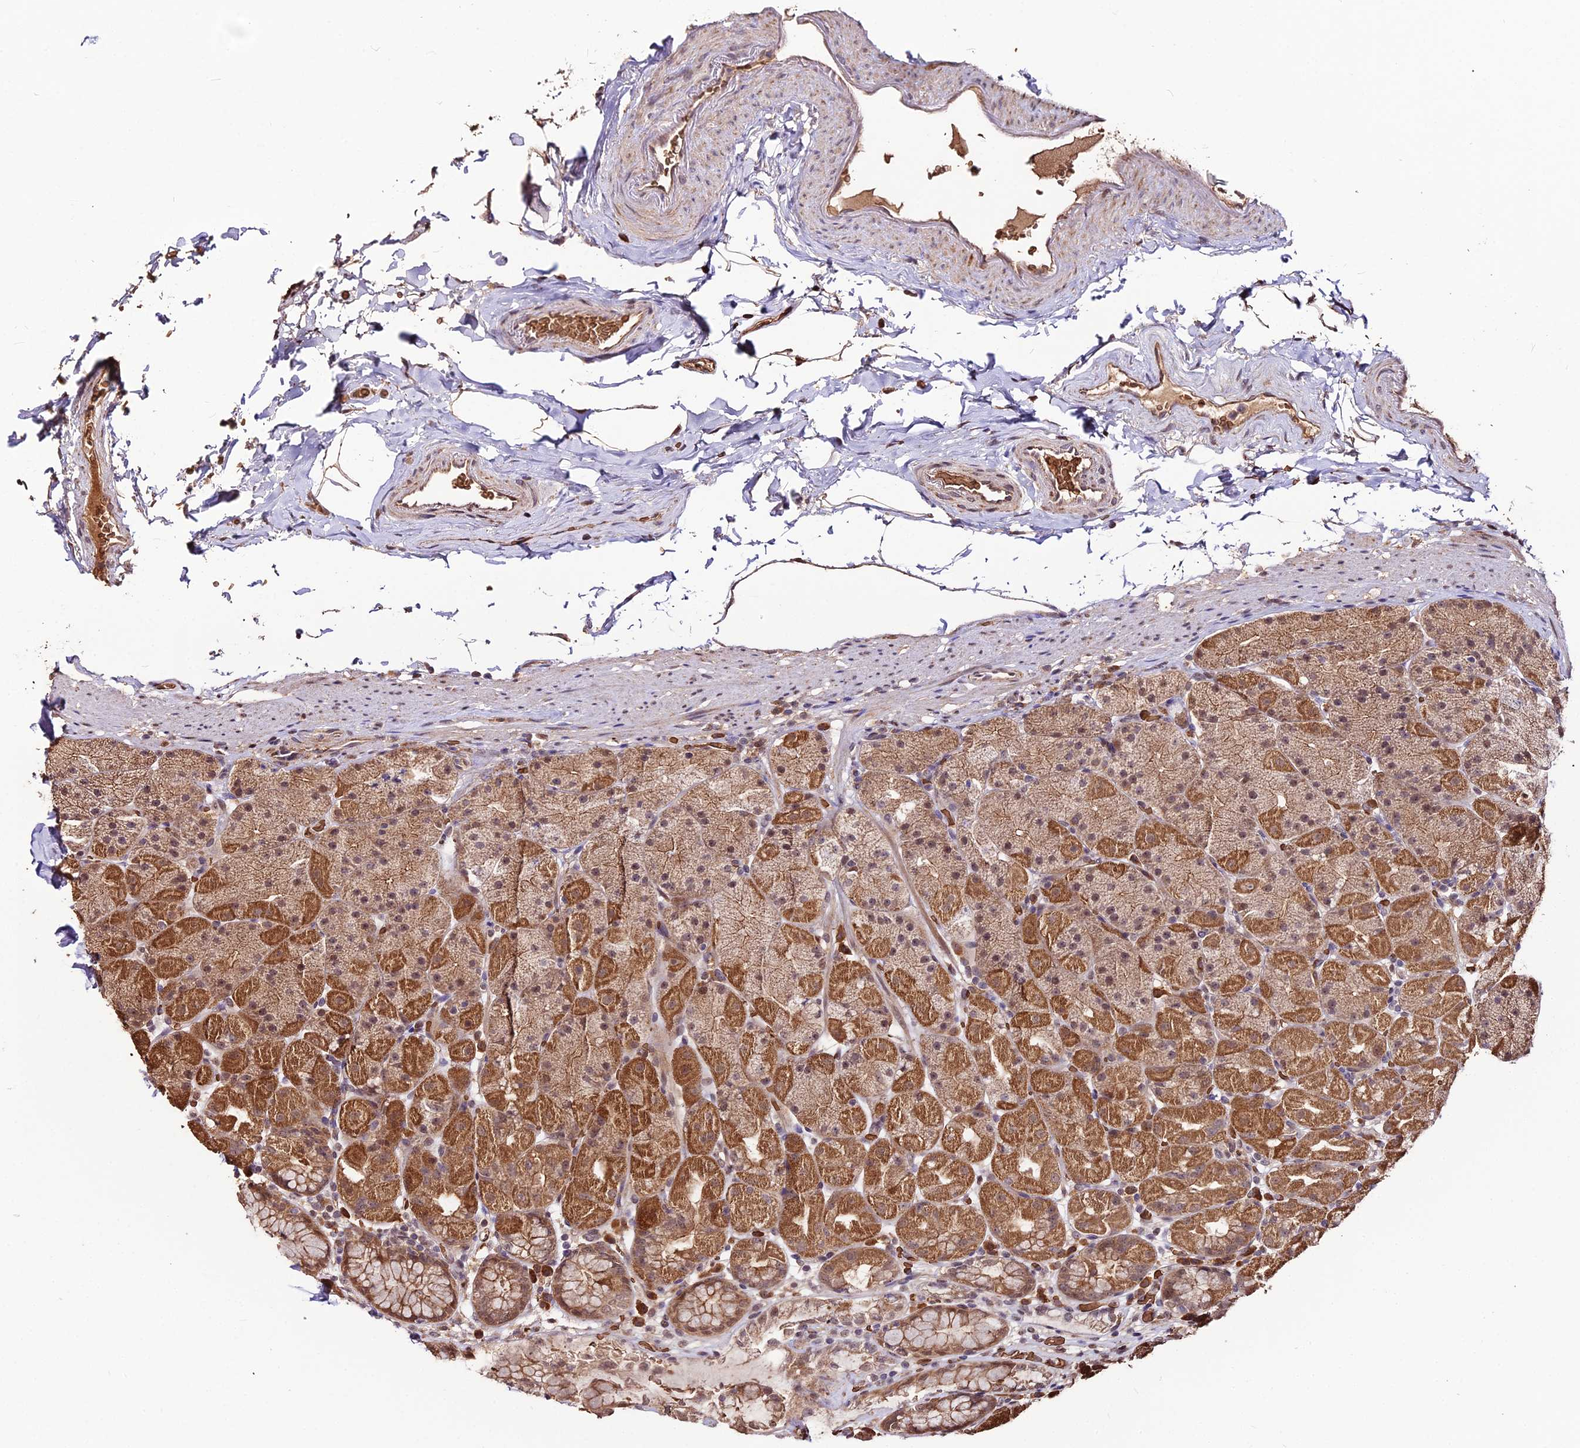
{"staining": {"intensity": "moderate", "quantity": ">75%", "location": "cytoplasmic/membranous"}, "tissue": "stomach", "cell_type": "Glandular cells", "image_type": "normal", "snomed": [{"axis": "morphology", "description": "Normal tissue, NOS"}, {"axis": "topography", "description": "Stomach, upper"}, {"axis": "topography", "description": "Stomach, lower"}], "caption": "Immunohistochemistry (IHC) of unremarkable human stomach reveals medium levels of moderate cytoplasmic/membranous staining in approximately >75% of glandular cells.", "gene": "ZDBF2", "patient": {"sex": "male", "age": 67}}